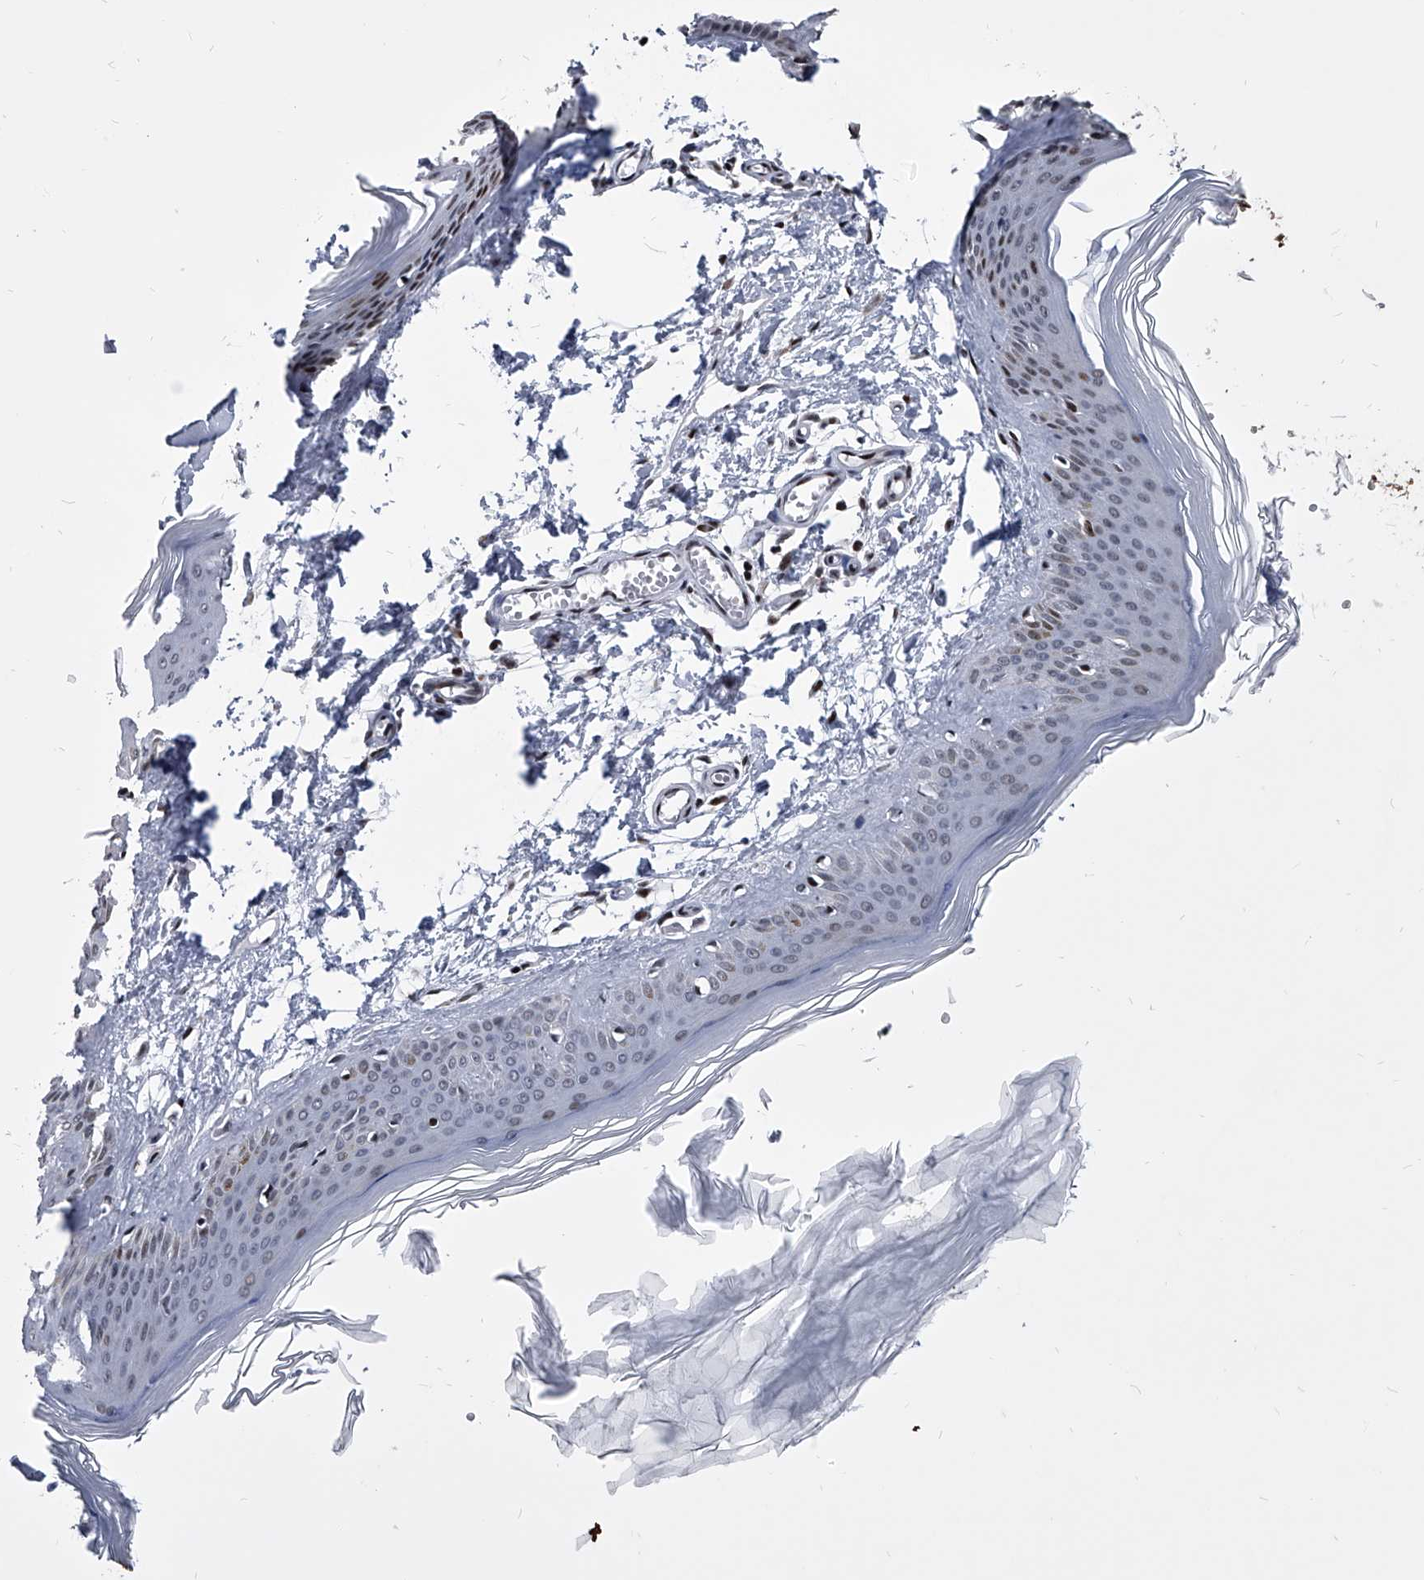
{"staining": {"intensity": "negative", "quantity": "none", "location": "none"}, "tissue": "skin", "cell_type": "Fibroblasts", "image_type": "normal", "snomed": [{"axis": "morphology", "description": "Normal tissue, NOS"}, {"axis": "topography", "description": "Skin"}], "caption": "High power microscopy image of an IHC image of normal skin, revealing no significant staining in fibroblasts. (Immunohistochemistry, brightfield microscopy, high magnification).", "gene": "CMTR1", "patient": {"sex": "female", "age": 27}}